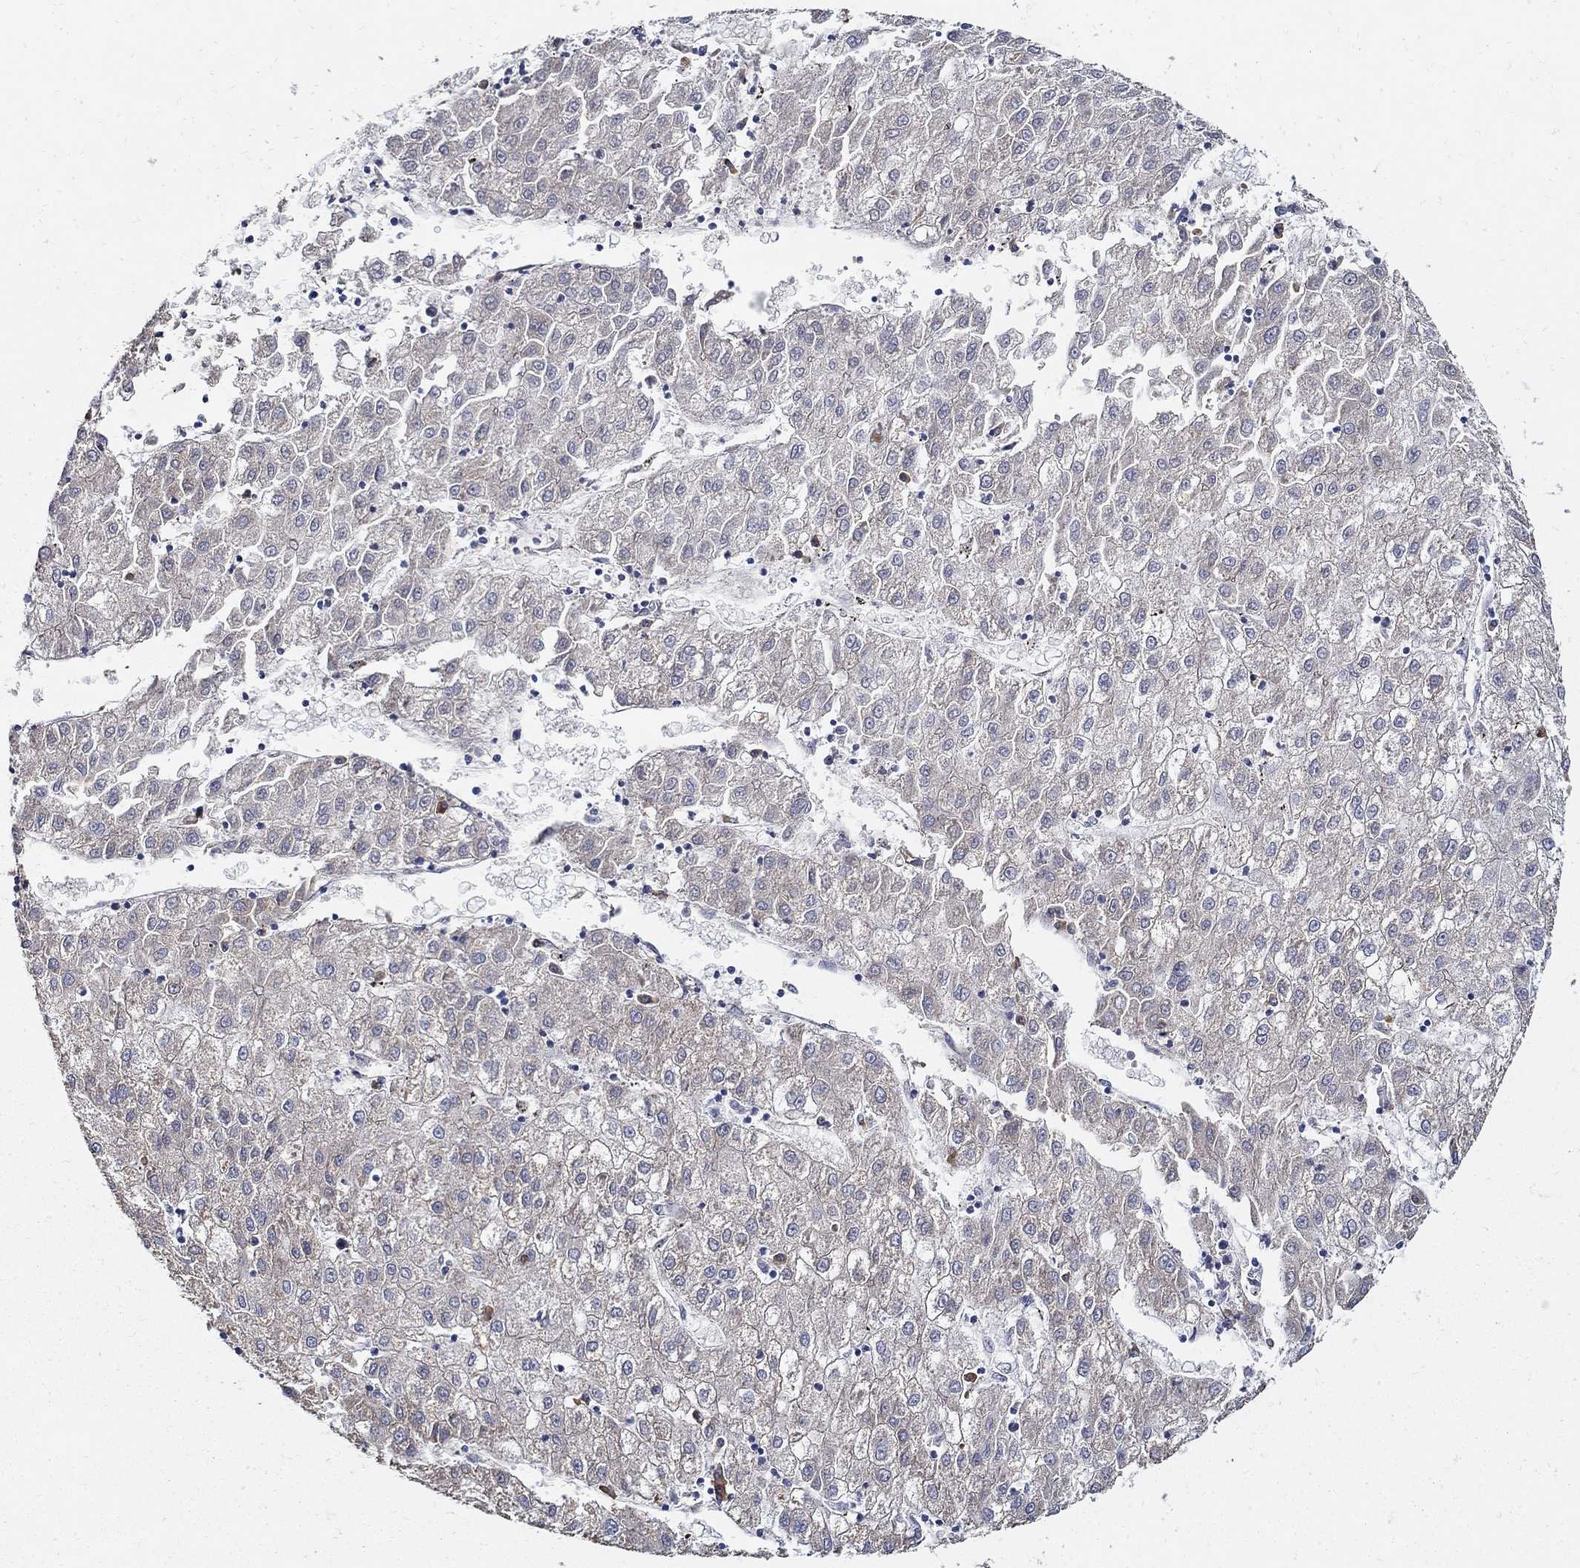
{"staining": {"intensity": "negative", "quantity": "none", "location": "none"}, "tissue": "liver cancer", "cell_type": "Tumor cells", "image_type": "cancer", "snomed": [{"axis": "morphology", "description": "Carcinoma, Hepatocellular, NOS"}, {"axis": "topography", "description": "Liver"}], "caption": "The image reveals no staining of tumor cells in liver hepatocellular carcinoma.", "gene": "EMILIN3", "patient": {"sex": "male", "age": 72}}